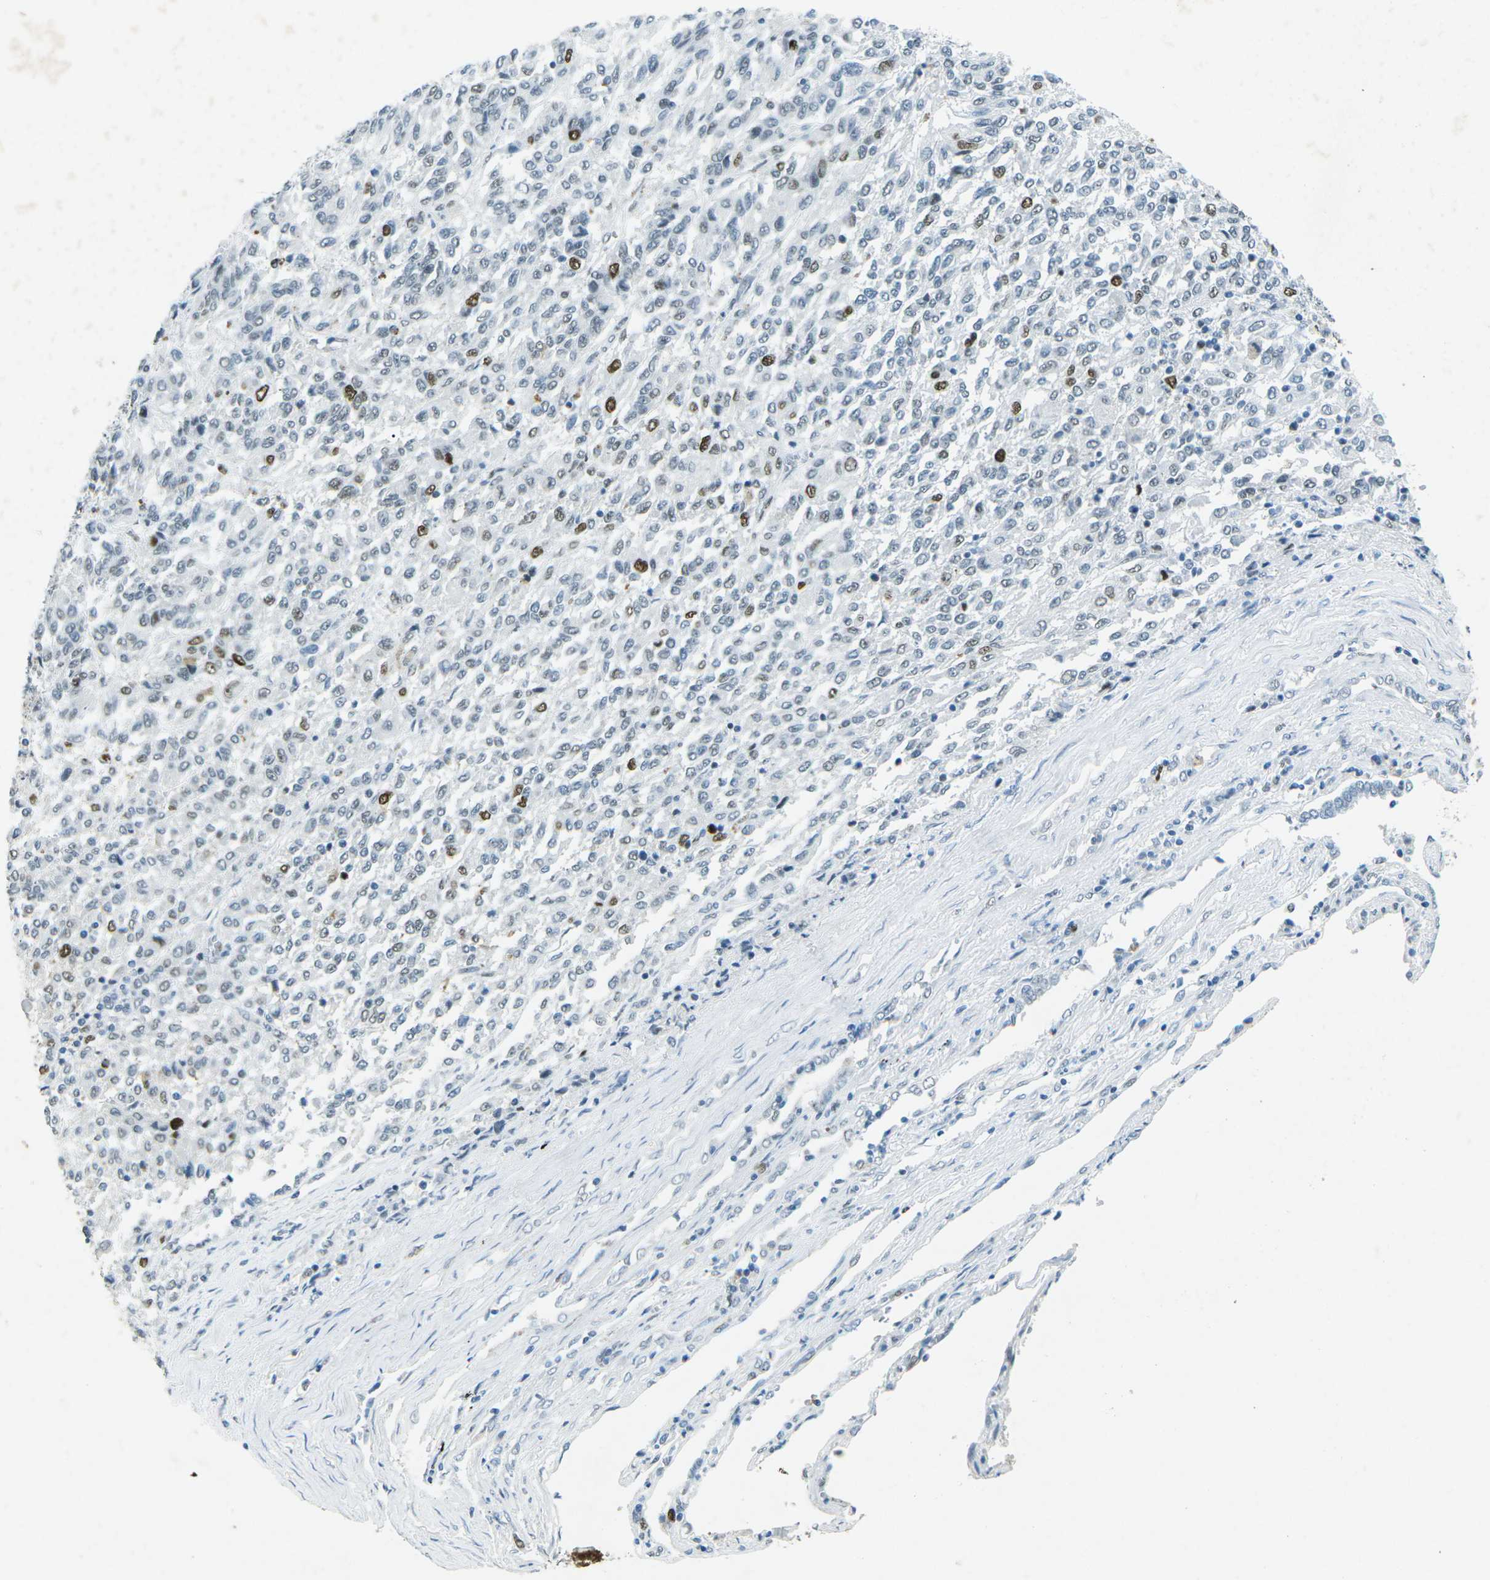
{"staining": {"intensity": "strong", "quantity": "<25%", "location": "nuclear"}, "tissue": "melanoma", "cell_type": "Tumor cells", "image_type": "cancer", "snomed": [{"axis": "morphology", "description": "Malignant melanoma, Metastatic site"}, {"axis": "topography", "description": "Lung"}], "caption": "About <25% of tumor cells in human malignant melanoma (metastatic site) show strong nuclear protein positivity as visualized by brown immunohistochemical staining.", "gene": "RB1", "patient": {"sex": "male", "age": 64}}